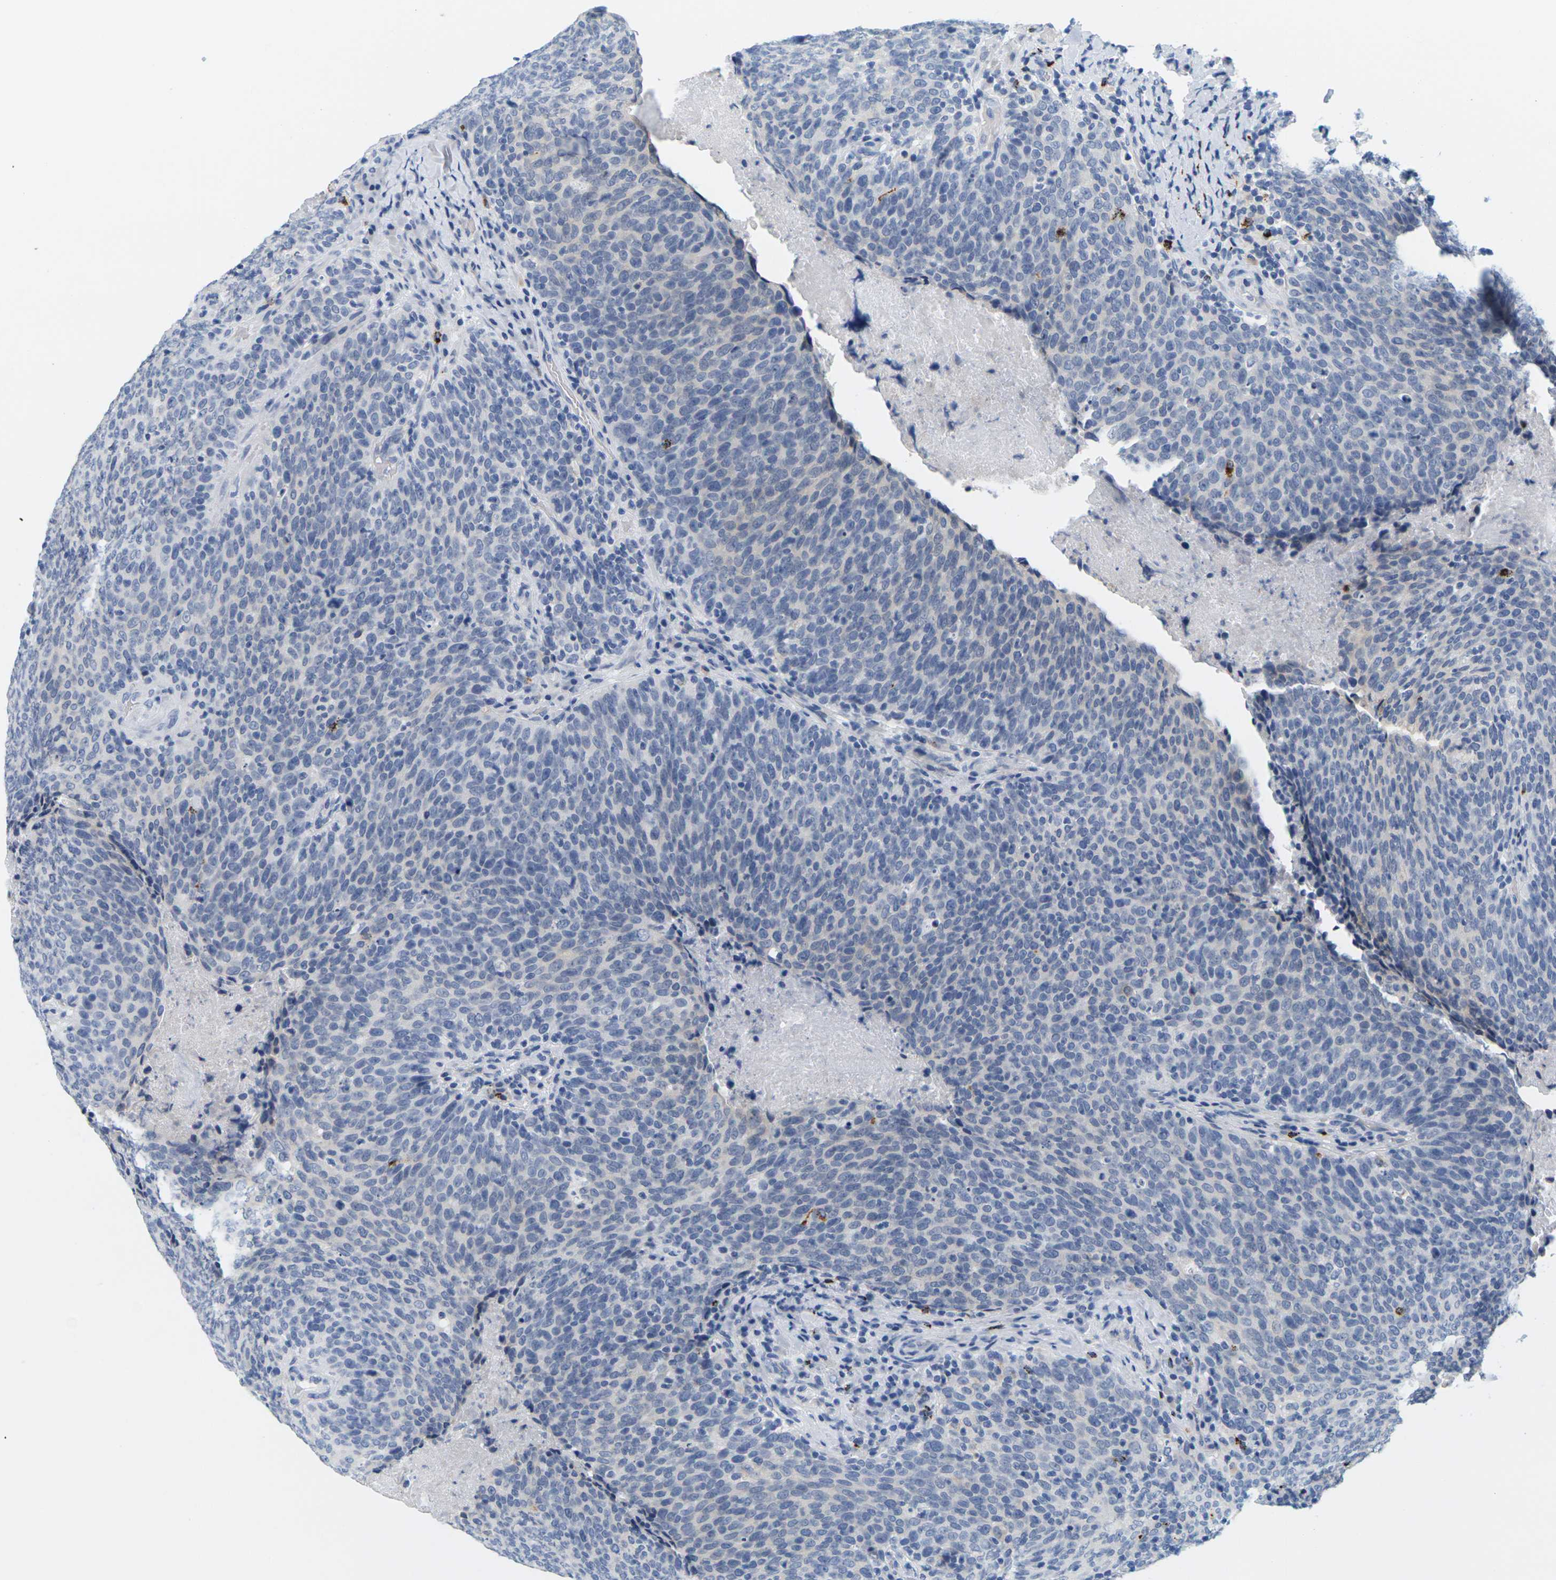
{"staining": {"intensity": "negative", "quantity": "none", "location": "none"}, "tissue": "head and neck cancer", "cell_type": "Tumor cells", "image_type": "cancer", "snomed": [{"axis": "morphology", "description": "Squamous cell carcinoma, NOS"}, {"axis": "morphology", "description": "Squamous cell carcinoma, metastatic, NOS"}, {"axis": "topography", "description": "Lymph node"}, {"axis": "topography", "description": "Head-Neck"}], "caption": "This histopathology image is of squamous cell carcinoma (head and neck) stained with immunohistochemistry (IHC) to label a protein in brown with the nuclei are counter-stained blue. There is no staining in tumor cells. (DAB (3,3'-diaminobenzidine) immunohistochemistry visualized using brightfield microscopy, high magnification).", "gene": "HLA-DOB", "patient": {"sex": "male", "age": 62}}